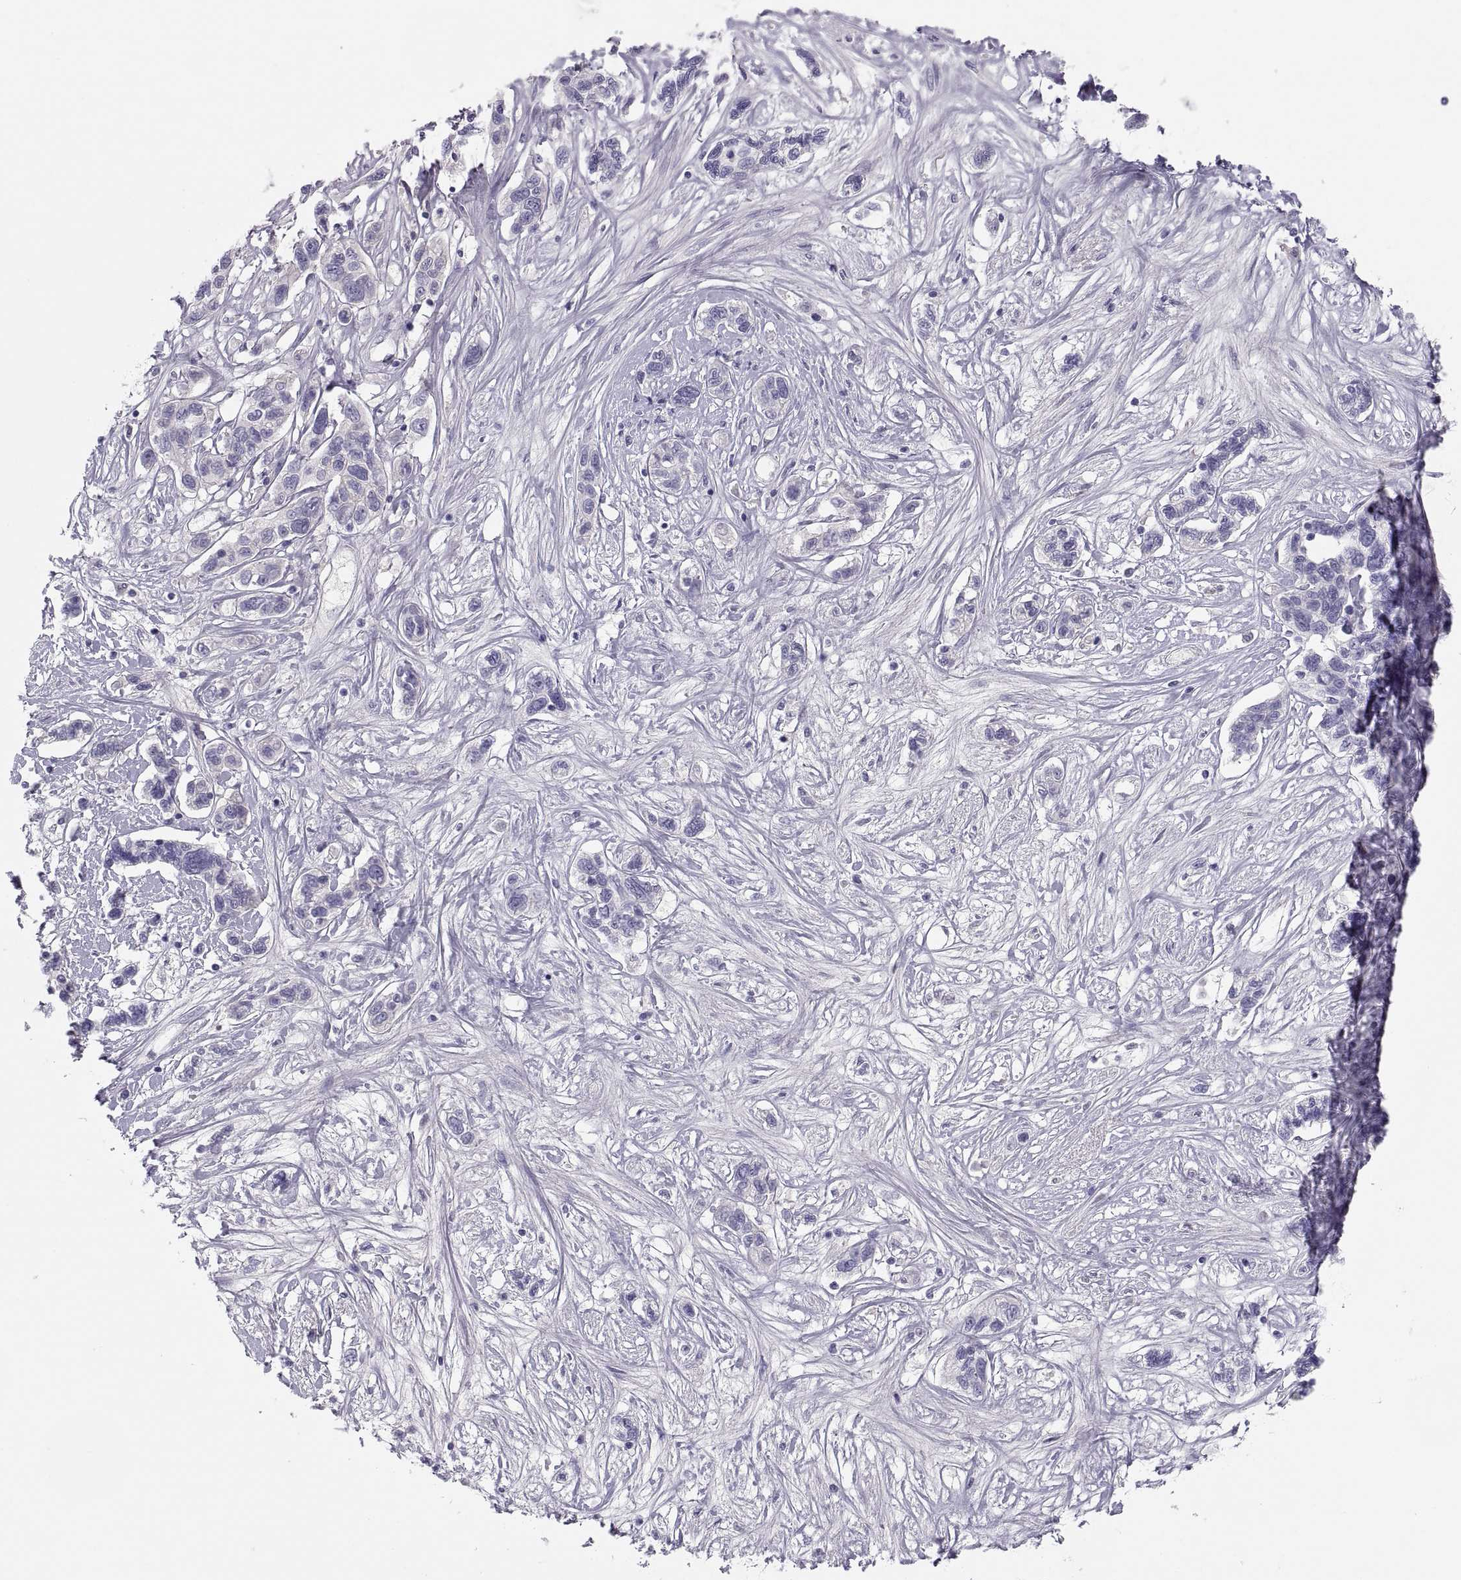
{"staining": {"intensity": "negative", "quantity": "none", "location": "none"}, "tissue": "liver cancer", "cell_type": "Tumor cells", "image_type": "cancer", "snomed": [{"axis": "morphology", "description": "Adenocarcinoma, NOS"}, {"axis": "morphology", "description": "Cholangiocarcinoma"}, {"axis": "topography", "description": "Liver"}], "caption": "An immunohistochemistry (IHC) micrograph of liver cancer is shown. There is no staining in tumor cells of liver cancer.", "gene": "MAGEB2", "patient": {"sex": "male", "age": 64}}